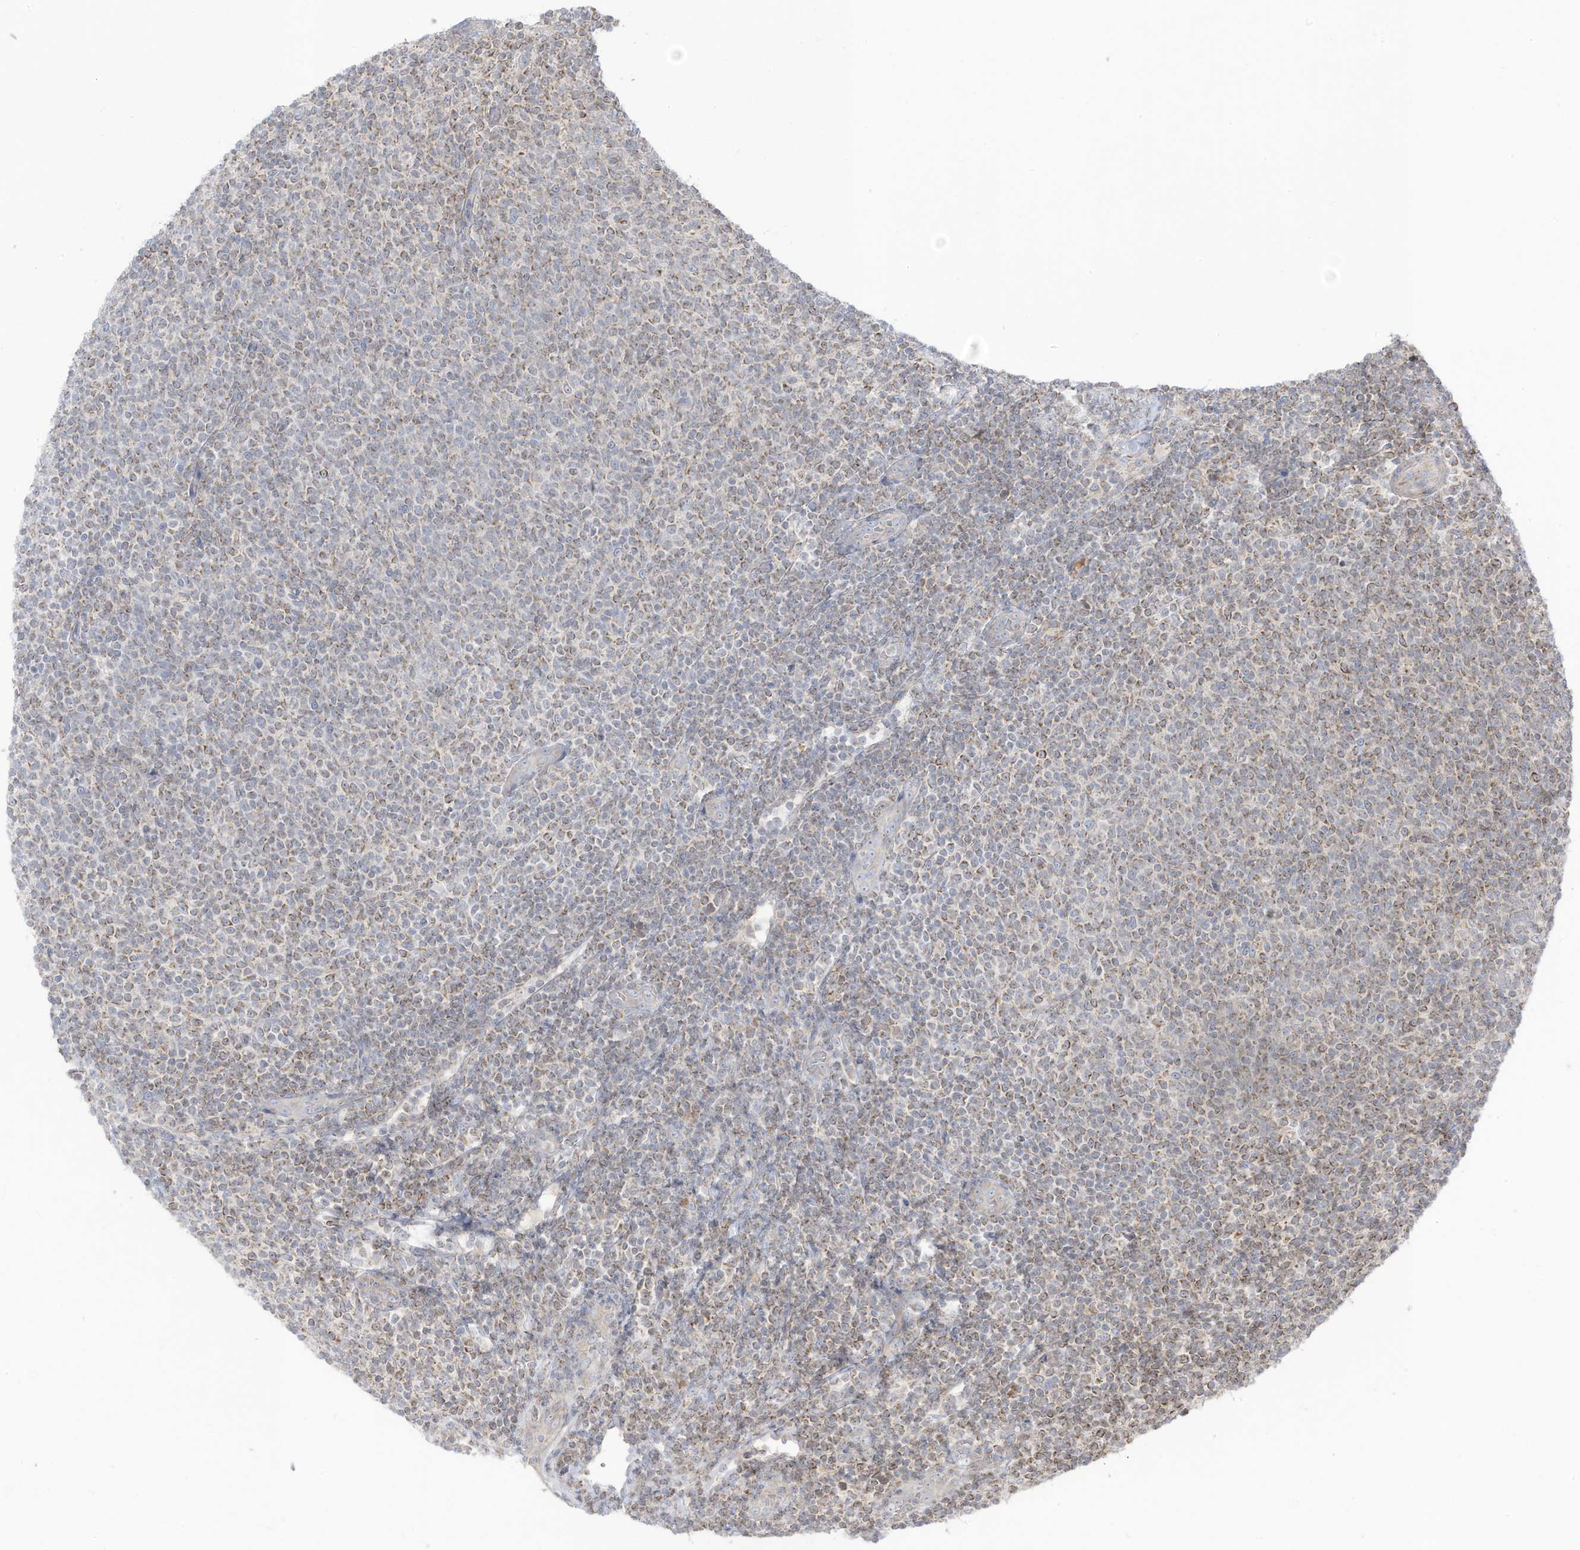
{"staining": {"intensity": "moderate", "quantity": "<25%", "location": "cytoplasmic/membranous"}, "tissue": "lymphoma", "cell_type": "Tumor cells", "image_type": "cancer", "snomed": [{"axis": "morphology", "description": "Malignant lymphoma, non-Hodgkin's type, Low grade"}, {"axis": "topography", "description": "Lymph node"}], "caption": "Immunohistochemistry (IHC) of lymphoma reveals low levels of moderate cytoplasmic/membranous positivity in approximately <25% of tumor cells.", "gene": "CGAS", "patient": {"sex": "male", "age": 66}}